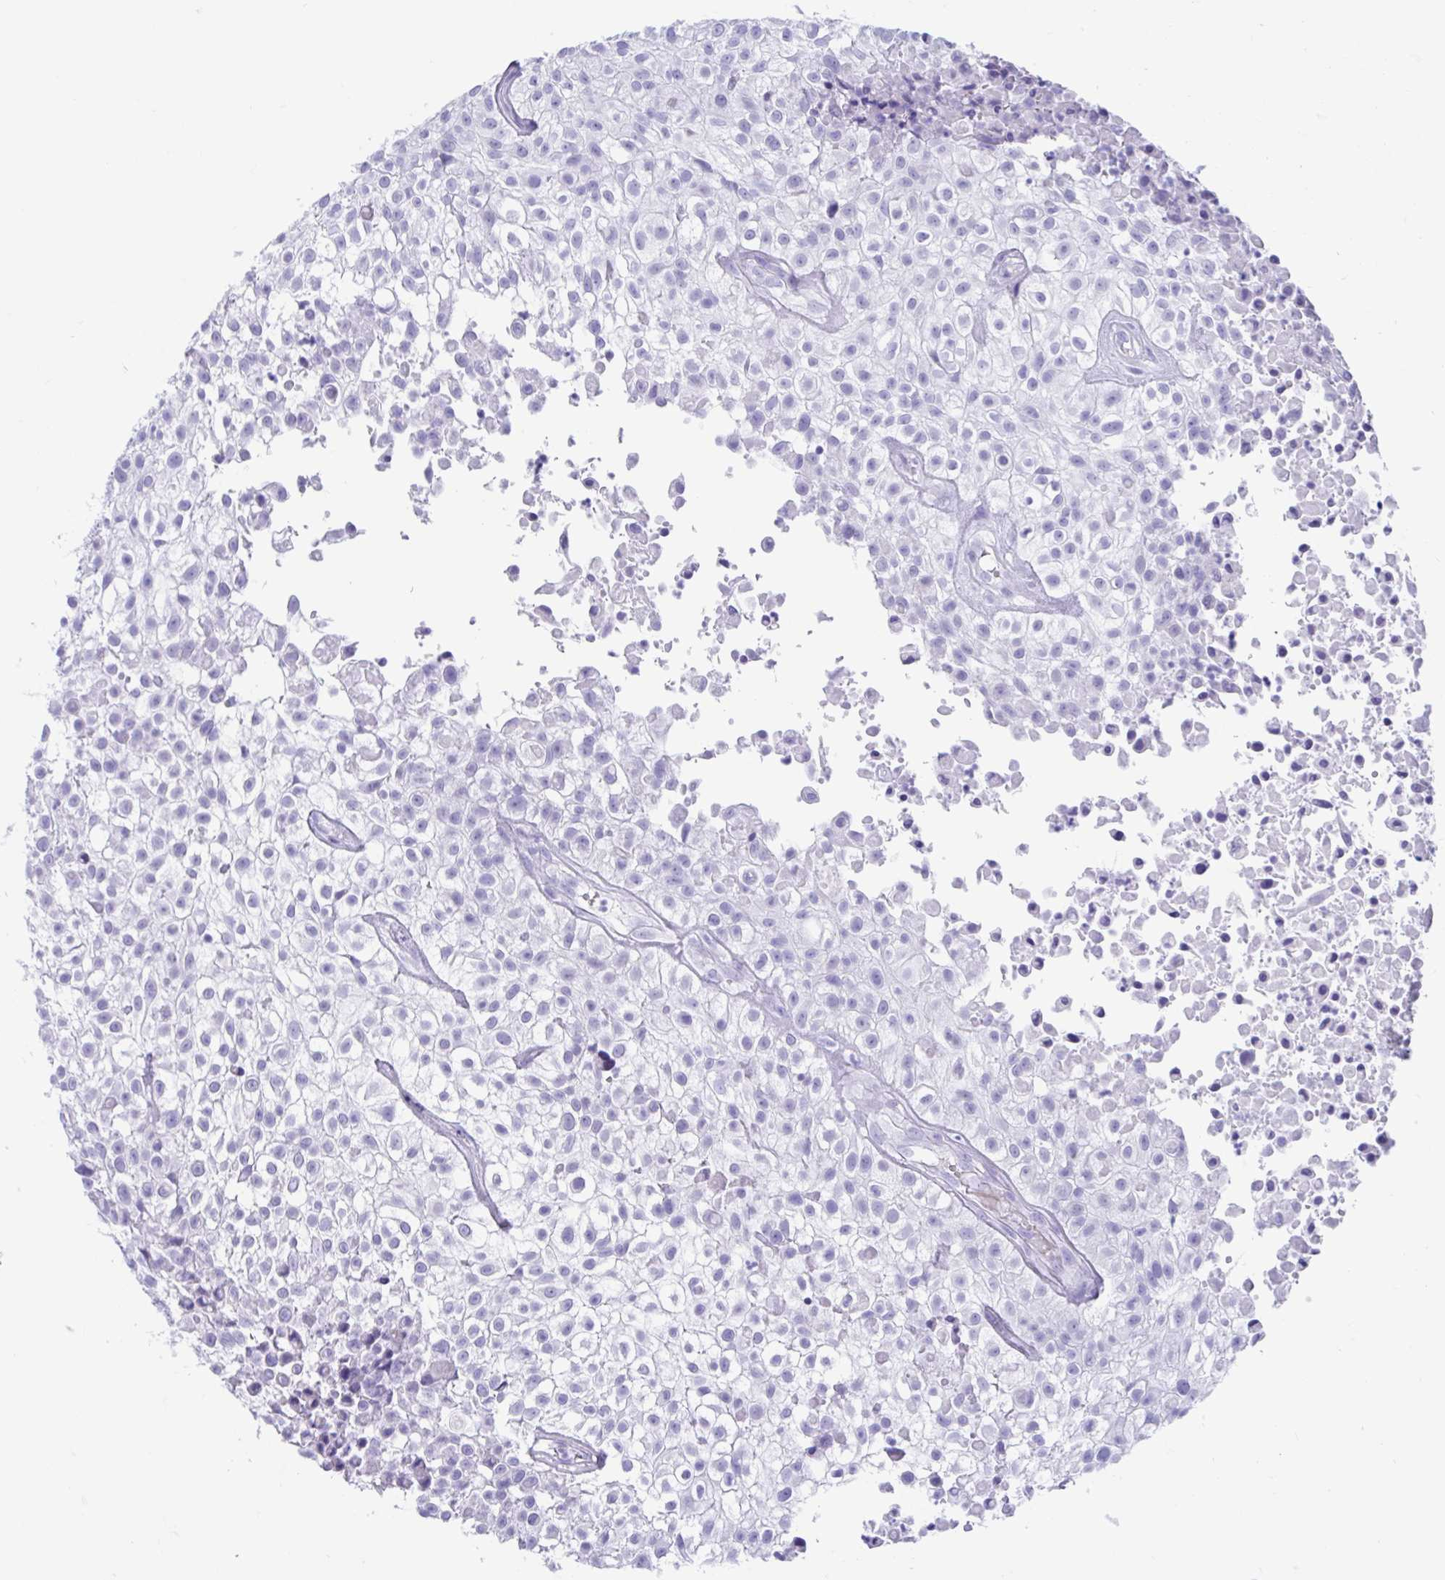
{"staining": {"intensity": "negative", "quantity": "none", "location": "none"}, "tissue": "urothelial cancer", "cell_type": "Tumor cells", "image_type": "cancer", "snomed": [{"axis": "morphology", "description": "Urothelial carcinoma, High grade"}, {"axis": "topography", "description": "Urinary bladder"}], "caption": "Human urothelial cancer stained for a protein using immunohistochemistry shows no expression in tumor cells.", "gene": "TMEM35A", "patient": {"sex": "male", "age": 56}}